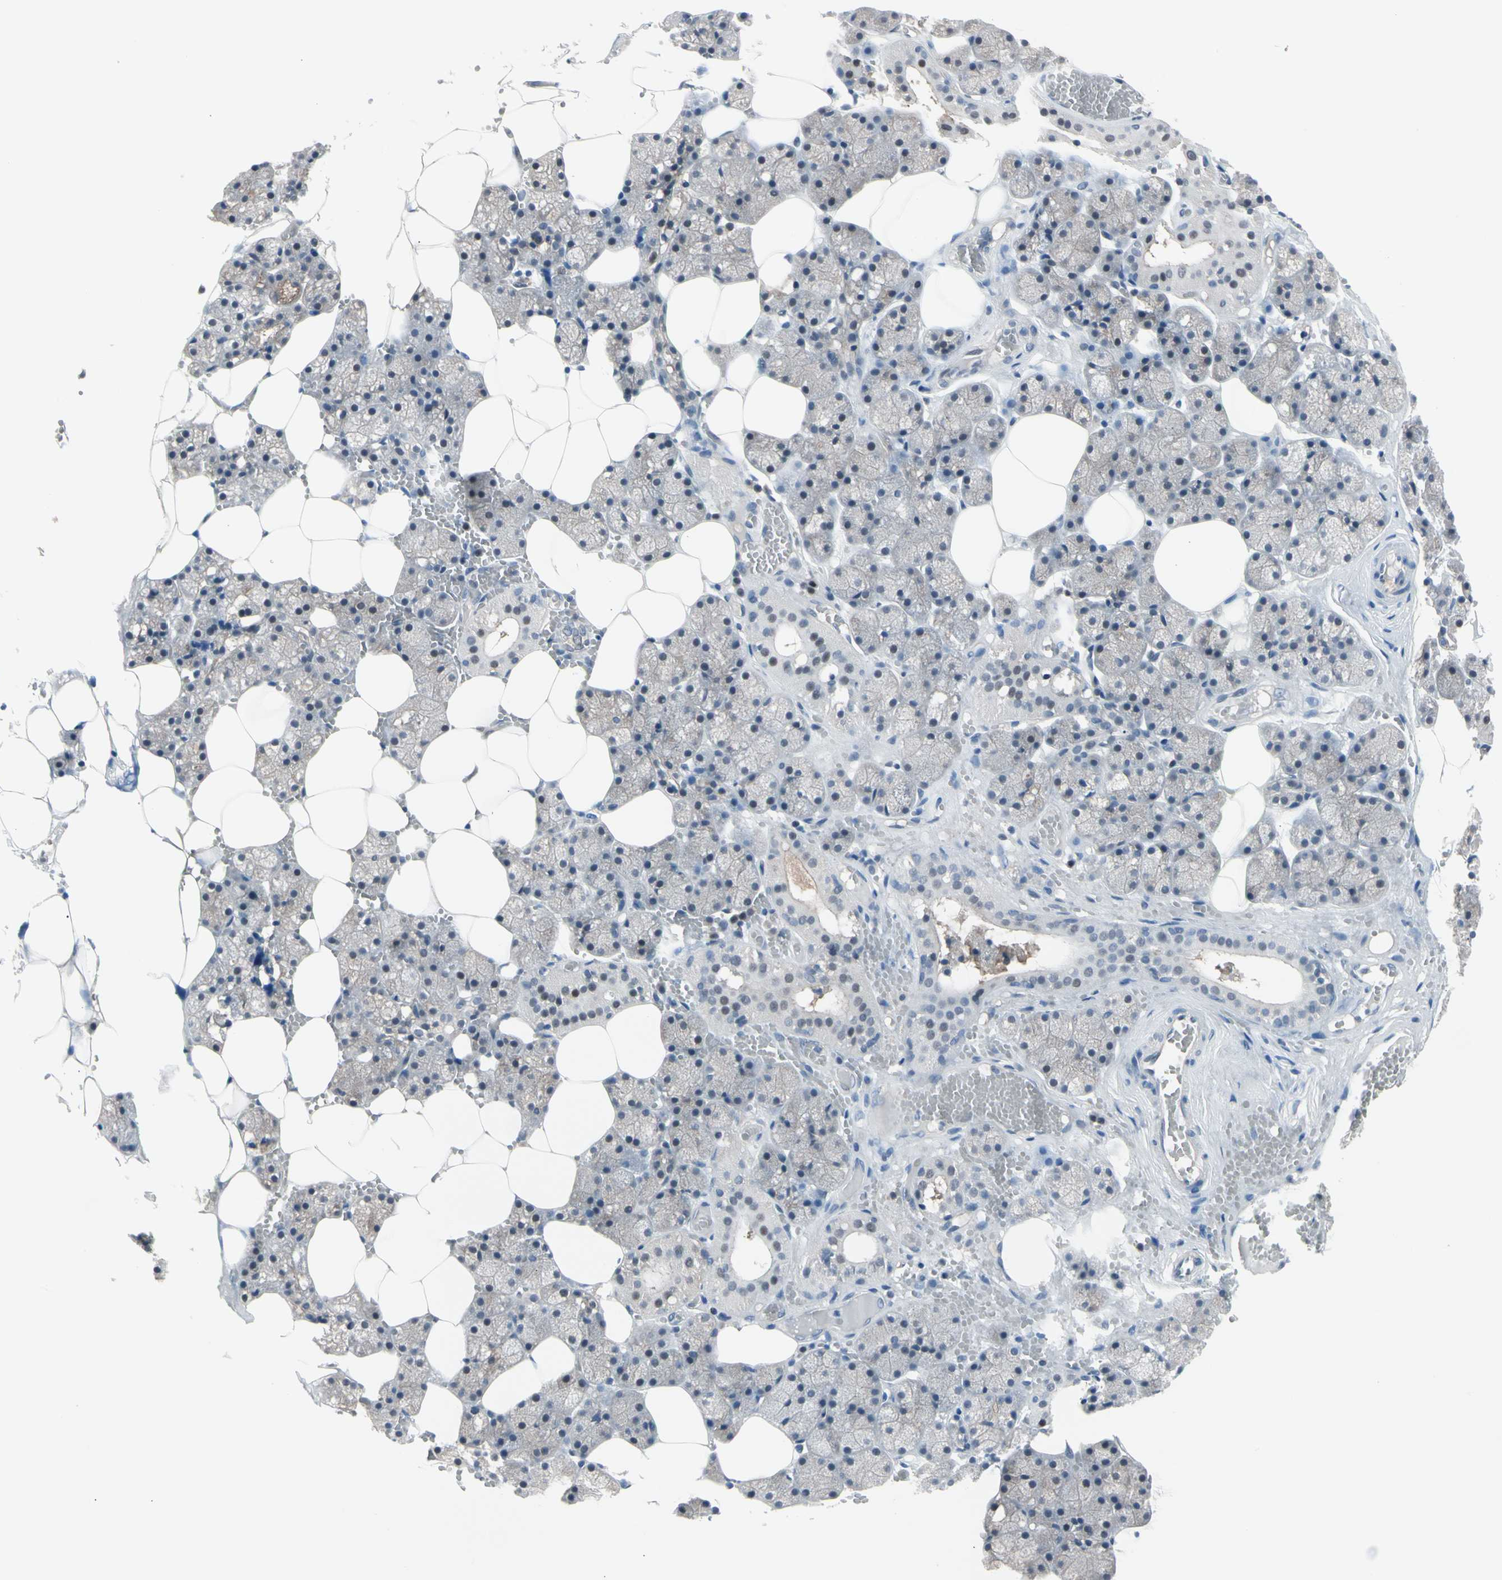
{"staining": {"intensity": "weak", "quantity": ">75%", "location": "cytoplasmic/membranous"}, "tissue": "salivary gland", "cell_type": "Glandular cells", "image_type": "normal", "snomed": [{"axis": "morphology", "description": "Normal tissue, NOS"}, {"axis": "topography", "description": "Salivary gland"}], "caption": "DAB (3,3'-diaminobenzidine) immunohistochemical staining of benign human salivary gland reveals weak cytoplasmic/membranous protein positivity in about >75% of glandular cells.", "gene": "ENSG00000256646", "patient": {"sex": "male", "age": 62}}